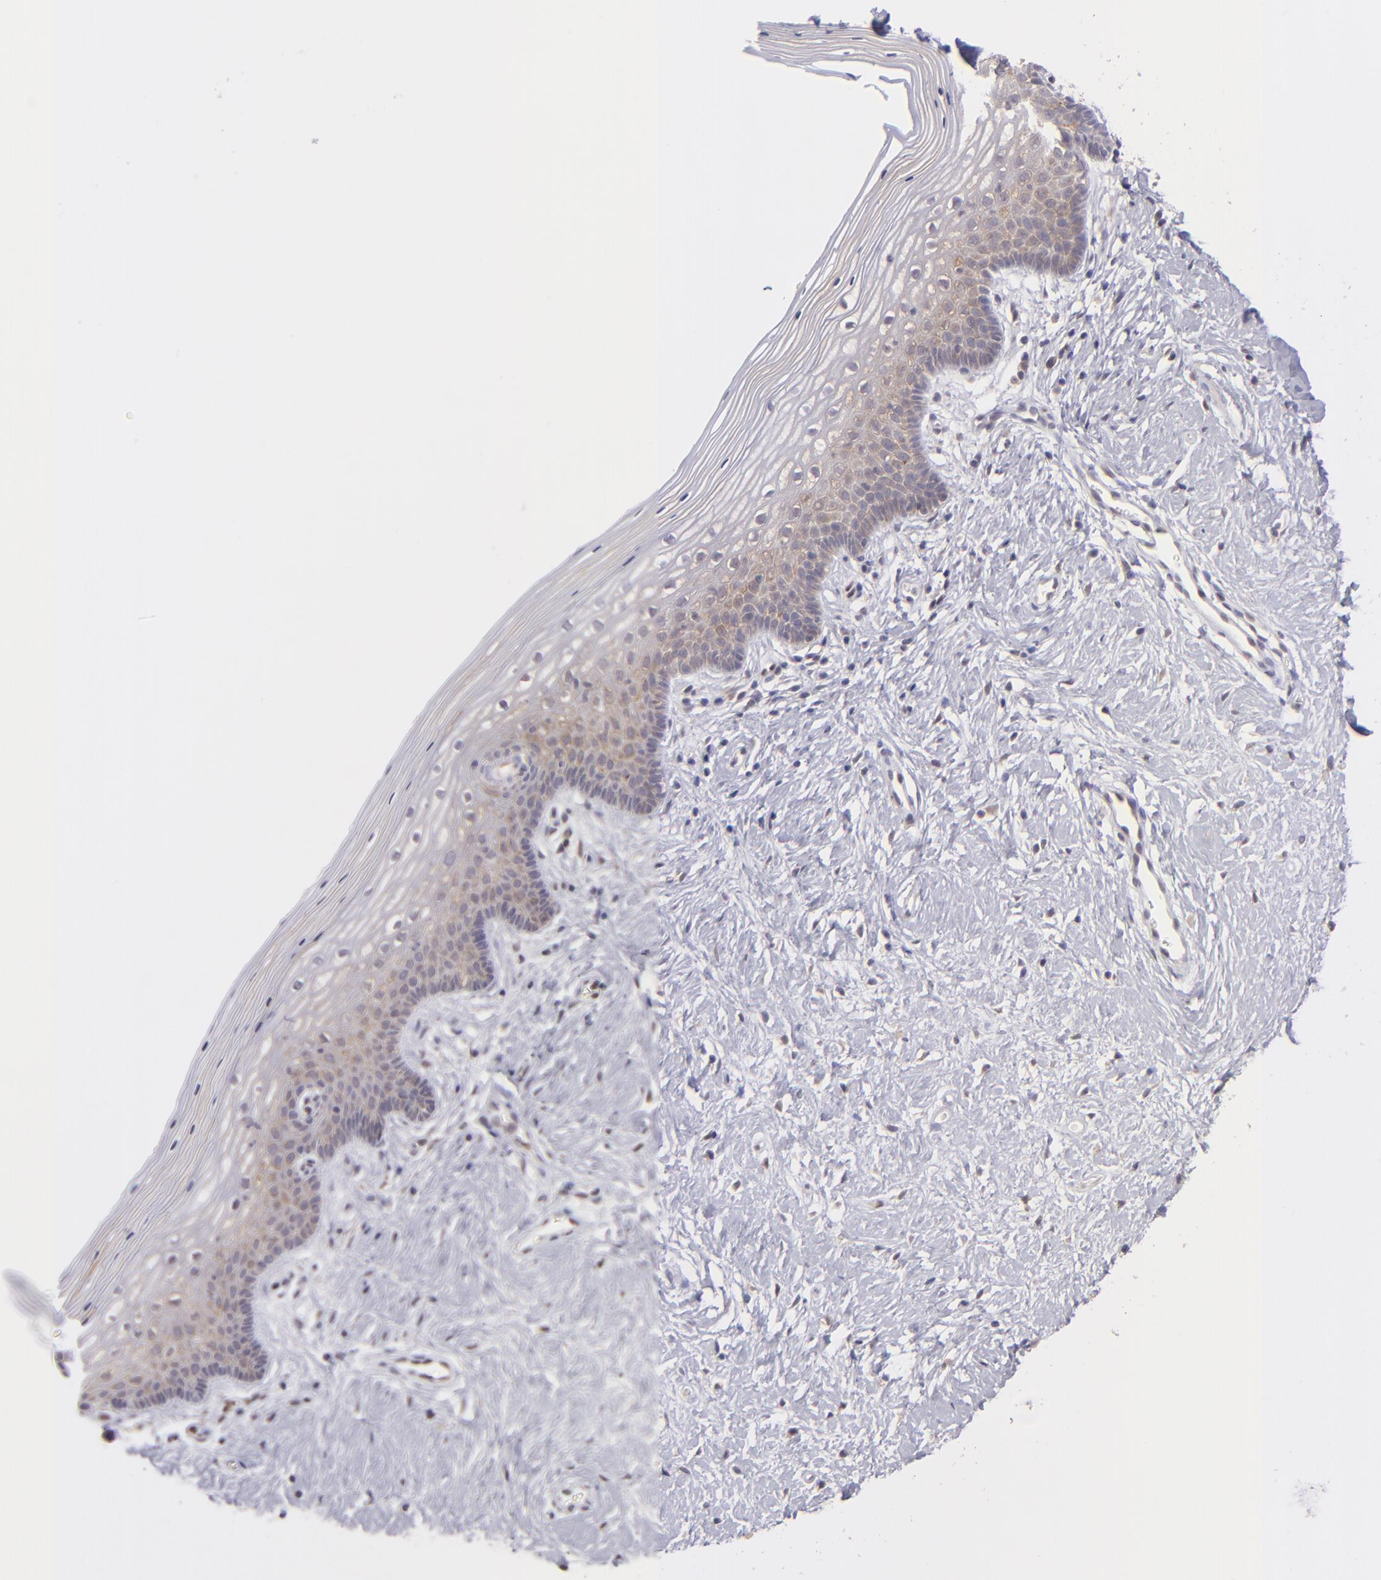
{"staining": {"intensity": "moderate", "quantity": "25%-75%", "location": "cytoplasmic/membranous"}, "tissue": "vagina", "cell_type": "Squamous epithelial cells", "image_type": "normal", "snomed": [{"axis": "morphology", "description": "Normal tissue, NOS"}, {"axis": "topography", "description": "Vagina"}], "caption": "About 25%-75% of squamous epithelial cells in normal vagina demonstrate moderate cytoplasmic/membranous protein expression as visualized by brown immunohistochemical staining.", "gene": "PTPN13", "patient": {"sex": "female", "age": 46}}